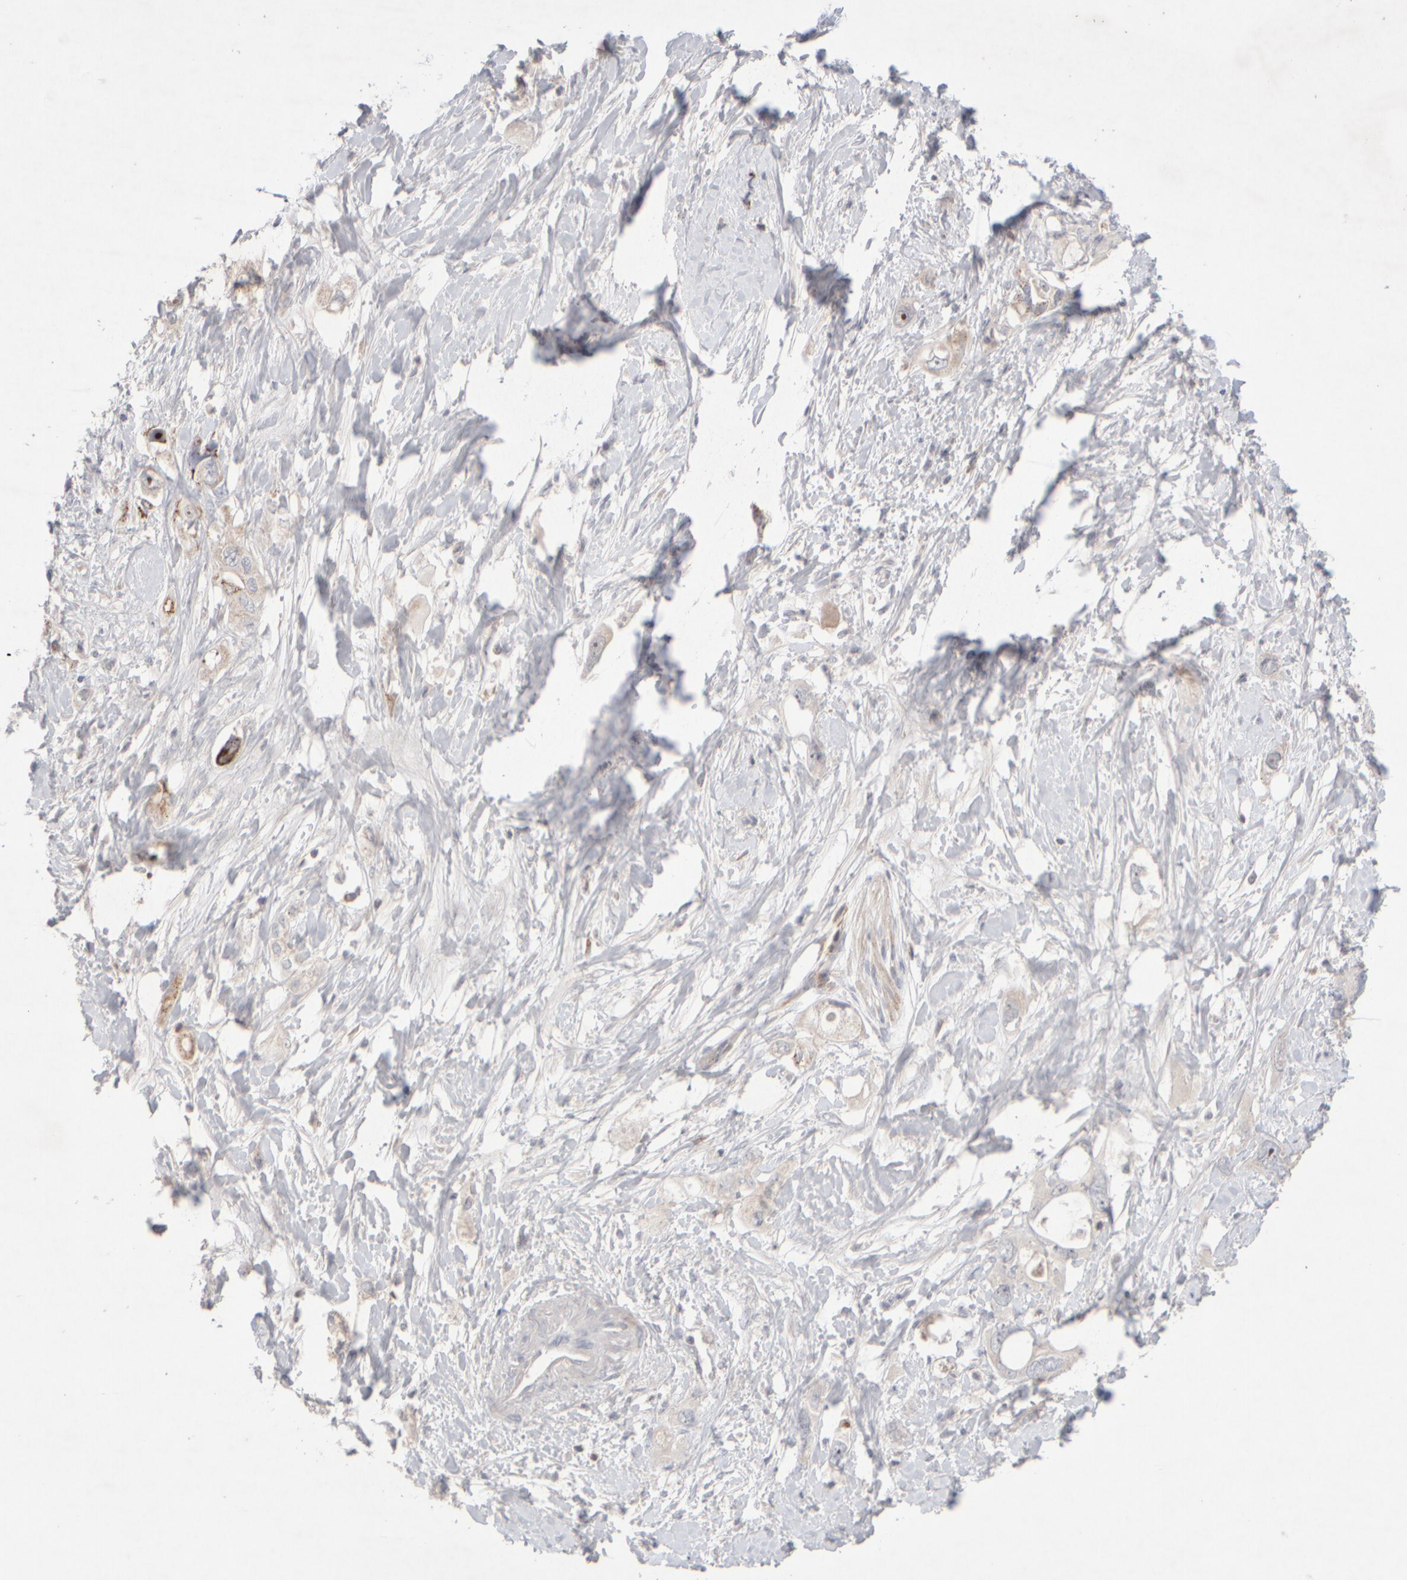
{"staining": {"intensity": "moderate", "quantity": "<25%", "location": "nuclear"}, "tissue": "pancreatic cancer", "cell_type": "Tumor cells", "image_type": "cancer", "snomed": [{"axis": "morphology", "description": "Adenocarcinoma, NOS"}, {"axis": "topography", "description": "Pancreas"}], "caption": "An image of adenocarcinoma (pancreatic) stained for a protein shows moderate nuclear brown staining in tumor cells.", "gene": "CHADL", "patient": {"sex": "female", "age": 56}}